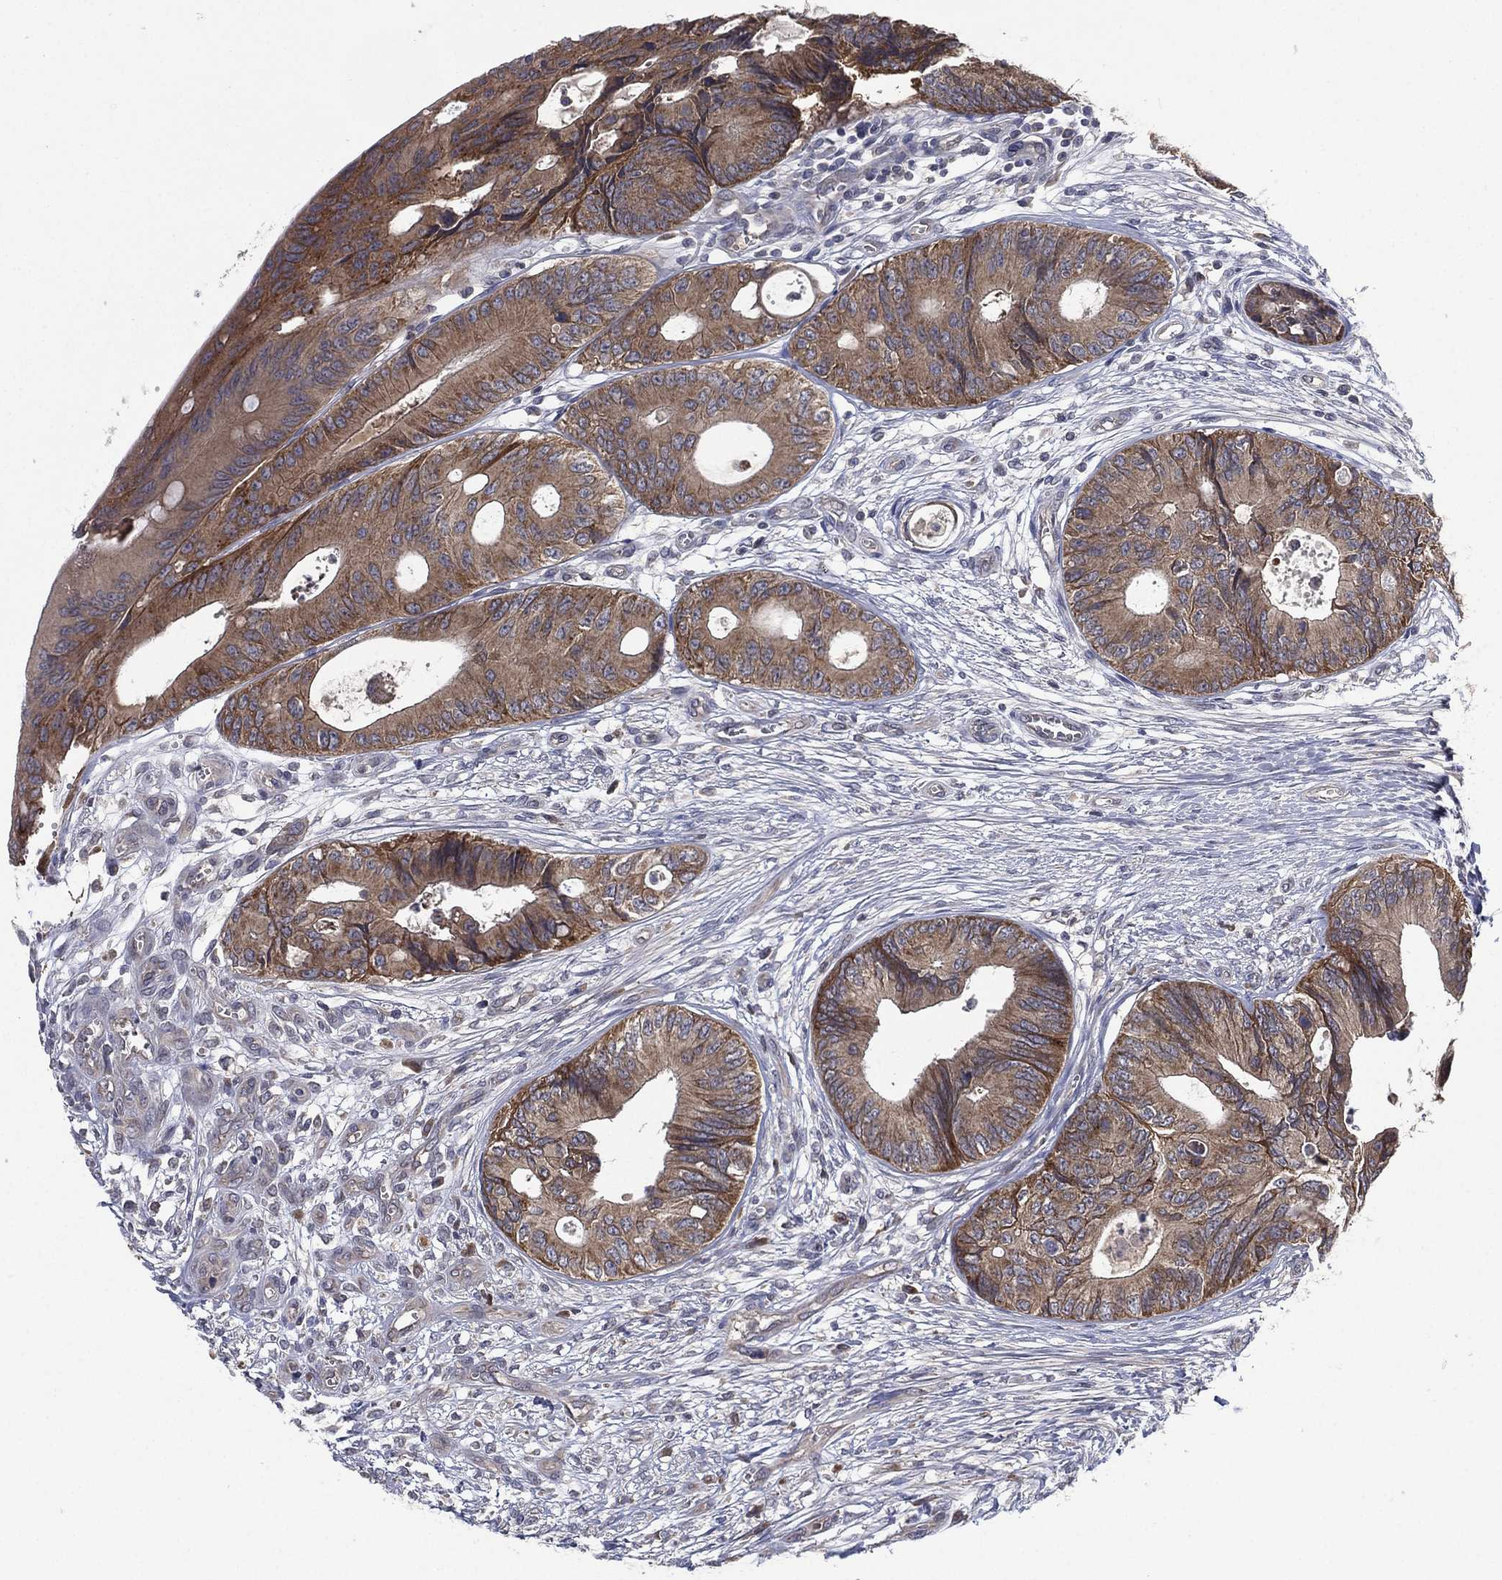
{"staining": {"intensity": "moderate", "quantity": ">75%", "location": "cytoplasmic/membranous"}, "tissue": "colorectal cancer", "cell_type": "Tumor cells", "image_type": "cancer", "snomed": [{"axis": "morphology", "description": "Normal tissue, NOS"}, {"axis": "morphology", "description": "Adenocarcinoma, NOS"}, {"axis": "topography", "description": "Colon"}], "caption": "Adenocarcinoma (colorectal) stained with a brown dye reveals moderate cytoplasmic/membranous positive staining in approximately >75% of tumor cells.", "gene": "MPP7", "patient": {"sex": "male", "age": 65}}